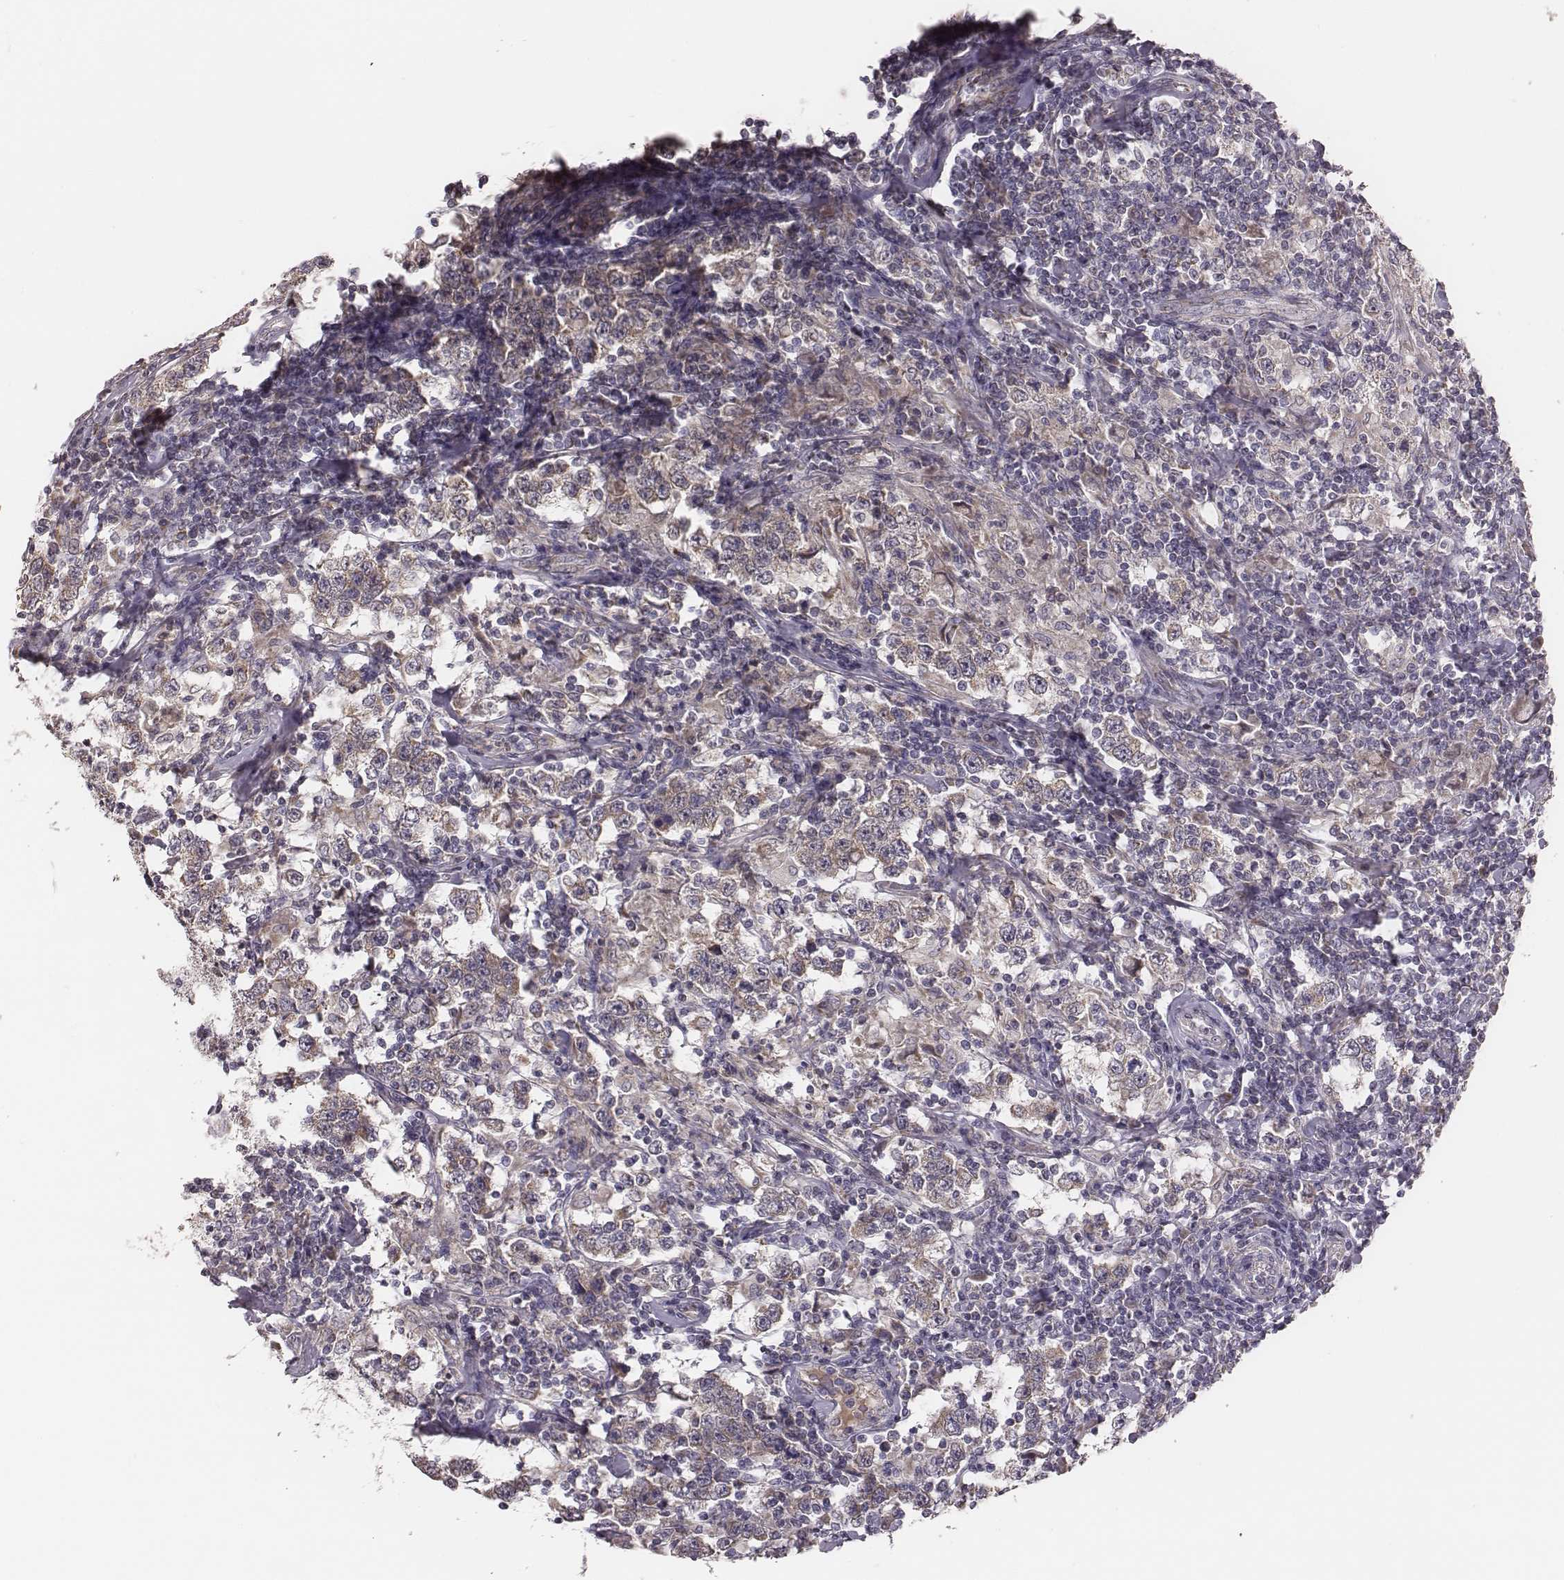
{"staining": {"intensity": "negative", "quantity": "none", "location": "none"}, "tissue": "testis cancer", "cell_type": "Tumor cells", "image_type": "cancer", "snomed": [{"axis": "morphology", "description": "Seminoma, NOS"}, {"axis": "morphology", "description": "Carcinoma, Embryonal, NOS"}, {"axis": "topography", "description": "Testis"}], "caption": "Protein analysis of testis cancer displays no significant staining in tumor cells.", "gene": "HAVCR1", "patient": {"sex": "male", "age": 41}}